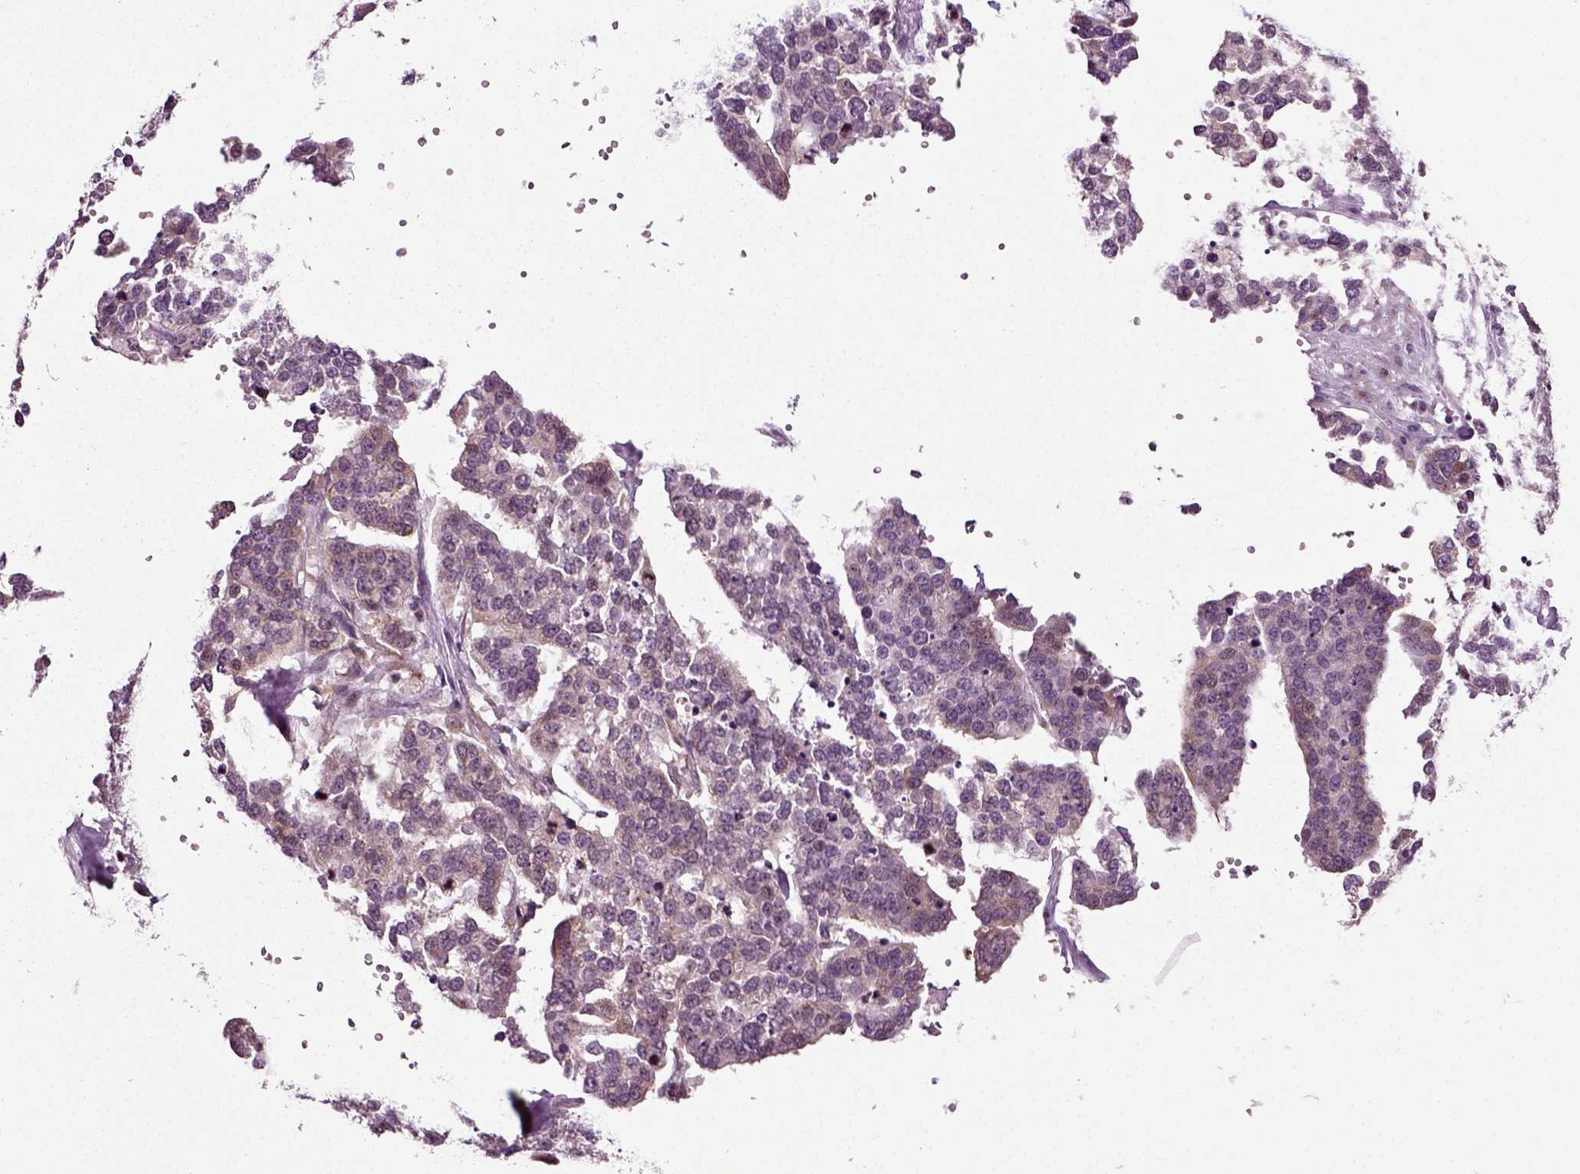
{"staining": {"intensity": "moderate", "quantity": "<25%", "location": "cytoplasmic/membranous"}, "tissue": "ovarian cancer", "cell_type": "Tumor cells", "image_type": "cancer", "snomed": [{"axis": "morphology", "description": "Carcinoma, endometroid"}, {"axis": "topography", "description": "Ovary"}], "caption": "A histopathology image showing moderate cytoplasmic/membranous staining in approximately <25% of tumor cells in ovarian cancer, as visualized by brown immunohistochemical staining.", "gene": "KNSTRN", "patient": {"sex": "female", "age": 65}}